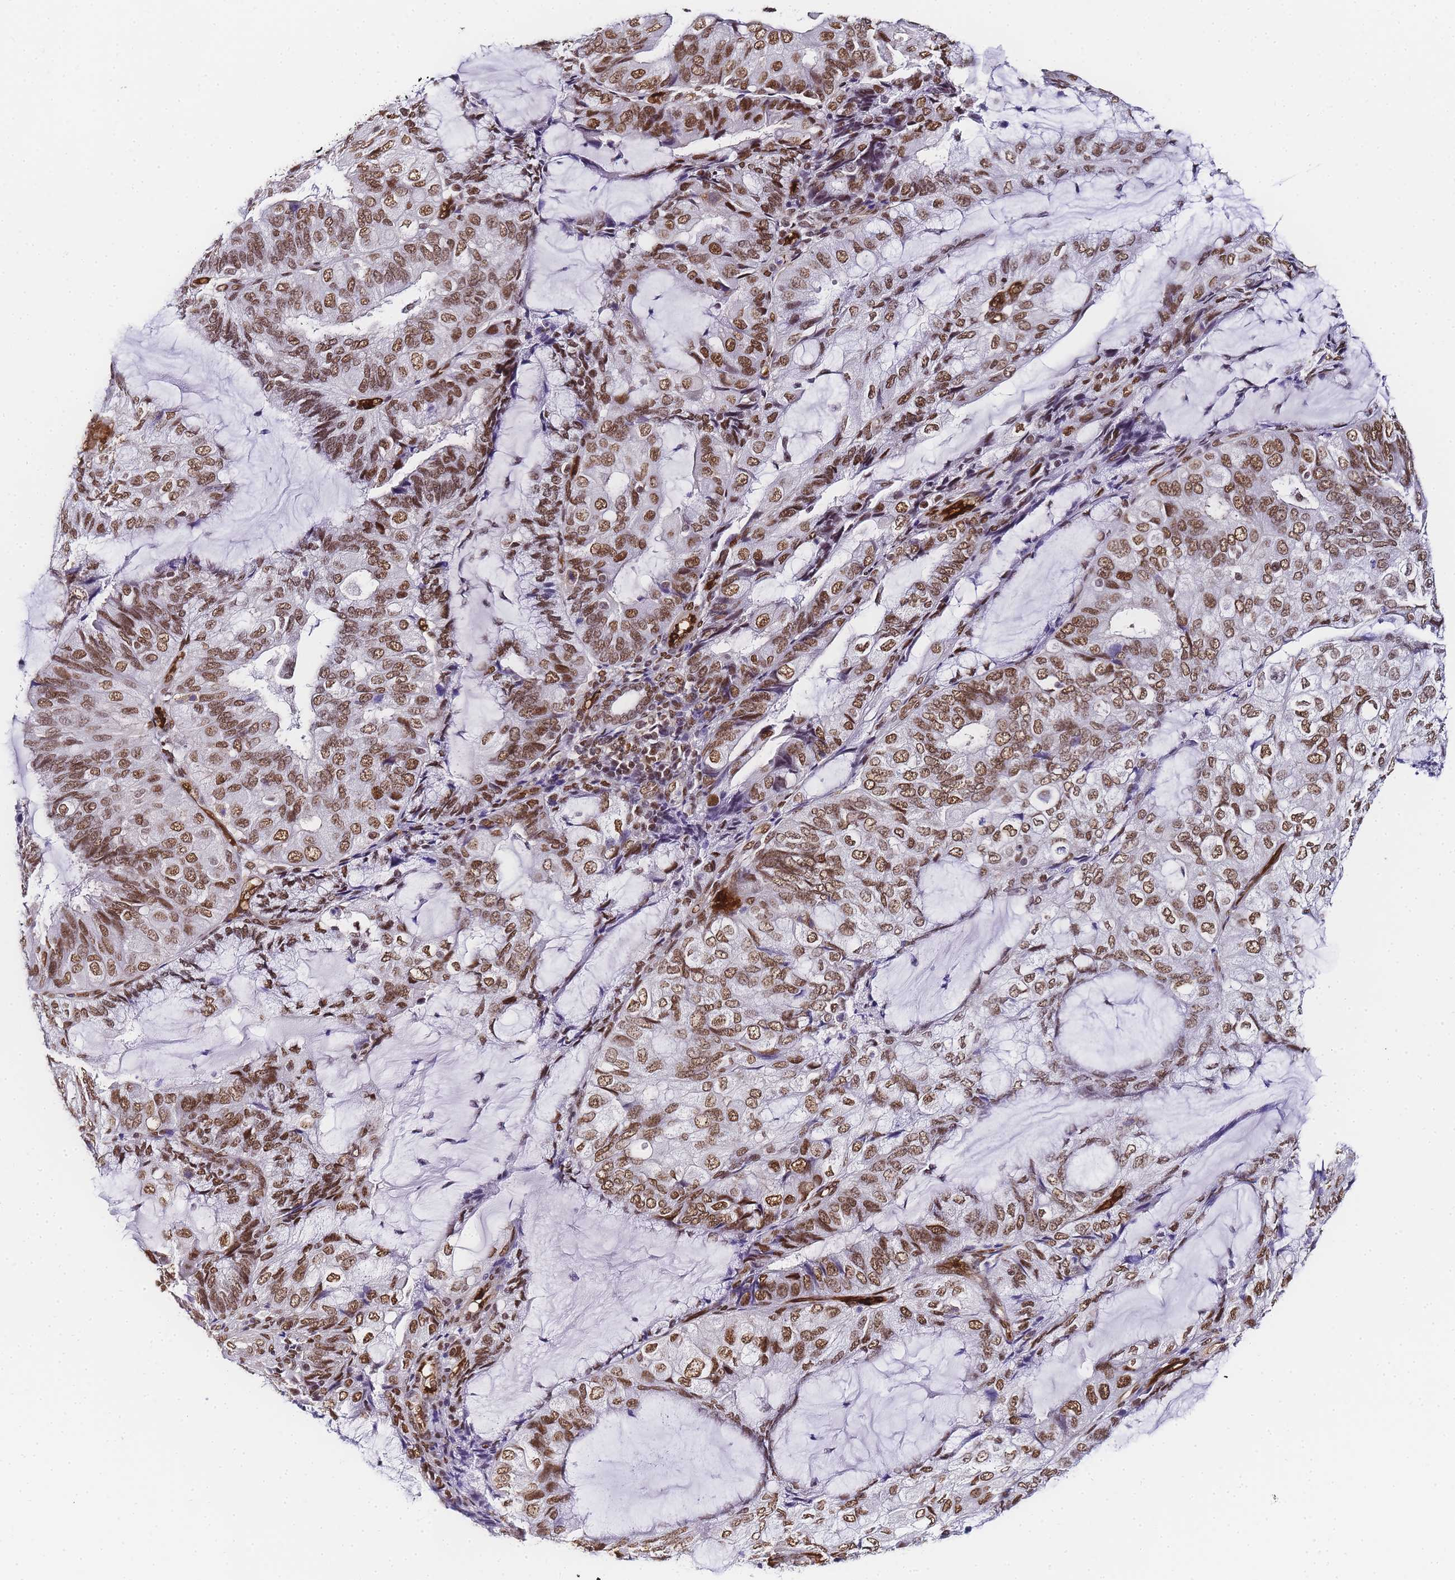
{"staining": {"intensity": "moderate", "quantity": ">75%", "location": "nuclear"}, "tissue": "endometrial cancer", "cell_type": "Tumor cells", "image_type": "cancer", "snomed": [{"axis": "morphology", "description": "Adenocarcinoma, NOS"}, {"axis": "topography", "description": "Endometrium"}], "caption": "This is an image of IHC staining of adenocarcinoma (endometrial), which shows moderate positivity in the nuclear of tumor cells.", "gene": "POLR1A", "patient": {"sex": "female", "age": 81}}